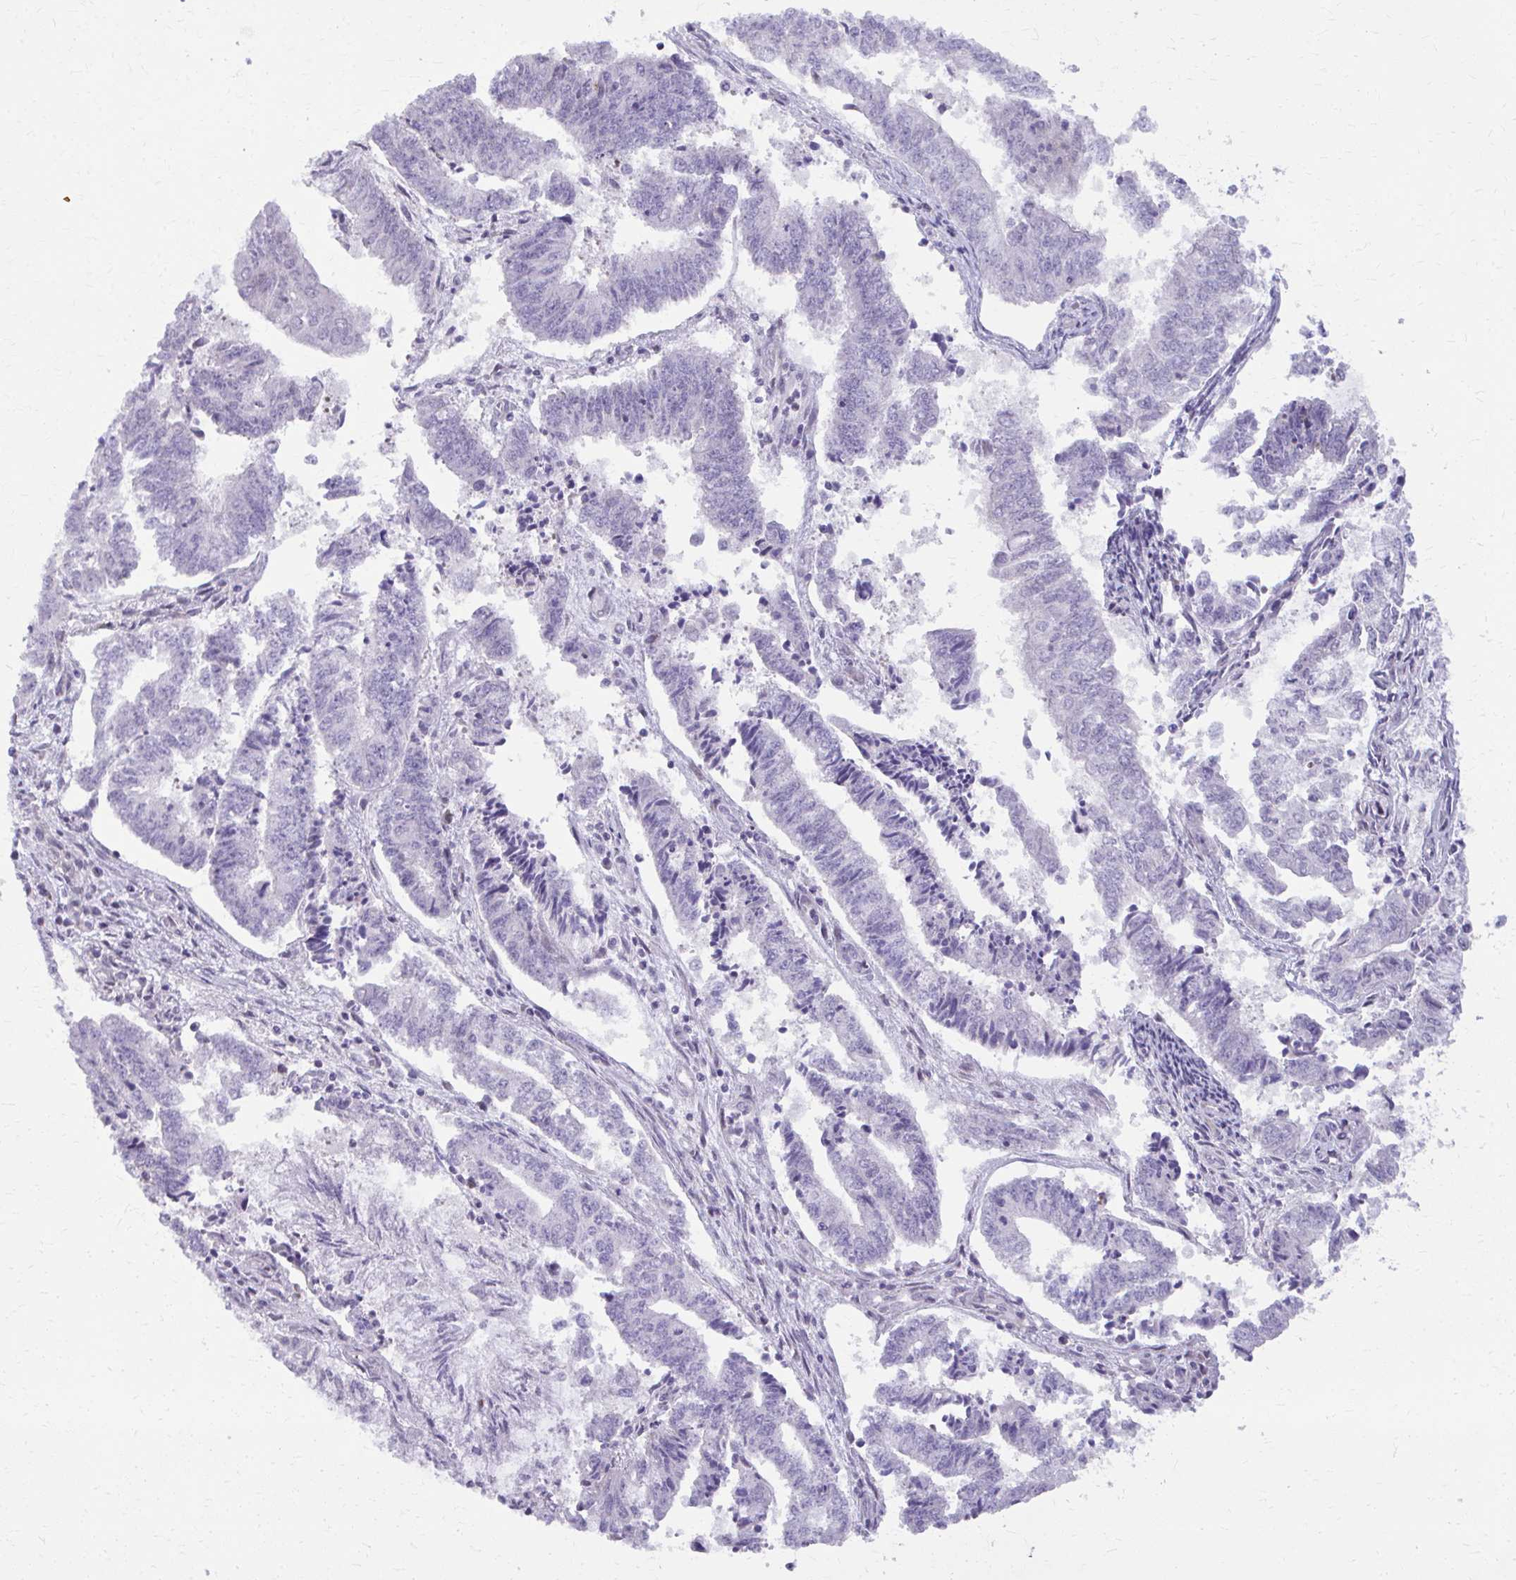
{"staining": {"intensity": "negative", "quantity": "none", "location": "none"}, "tissue": "endometrial cancer", "cell_type": "Tumor cells", "image_type": "cancer", "snomed": [{"axis": "morphology", "description": "Adenocarcinoma, NOS"}, {"axis": "topography", "description": "Endometrium"}], "caption": "This is an immunohistochemistry (IHC) histopathology image of human endometrial adenocarcinoma. There is no positivity in tumor cells.", "gene": "MAF1", "patient": {"sex": "female", "age": 61}}